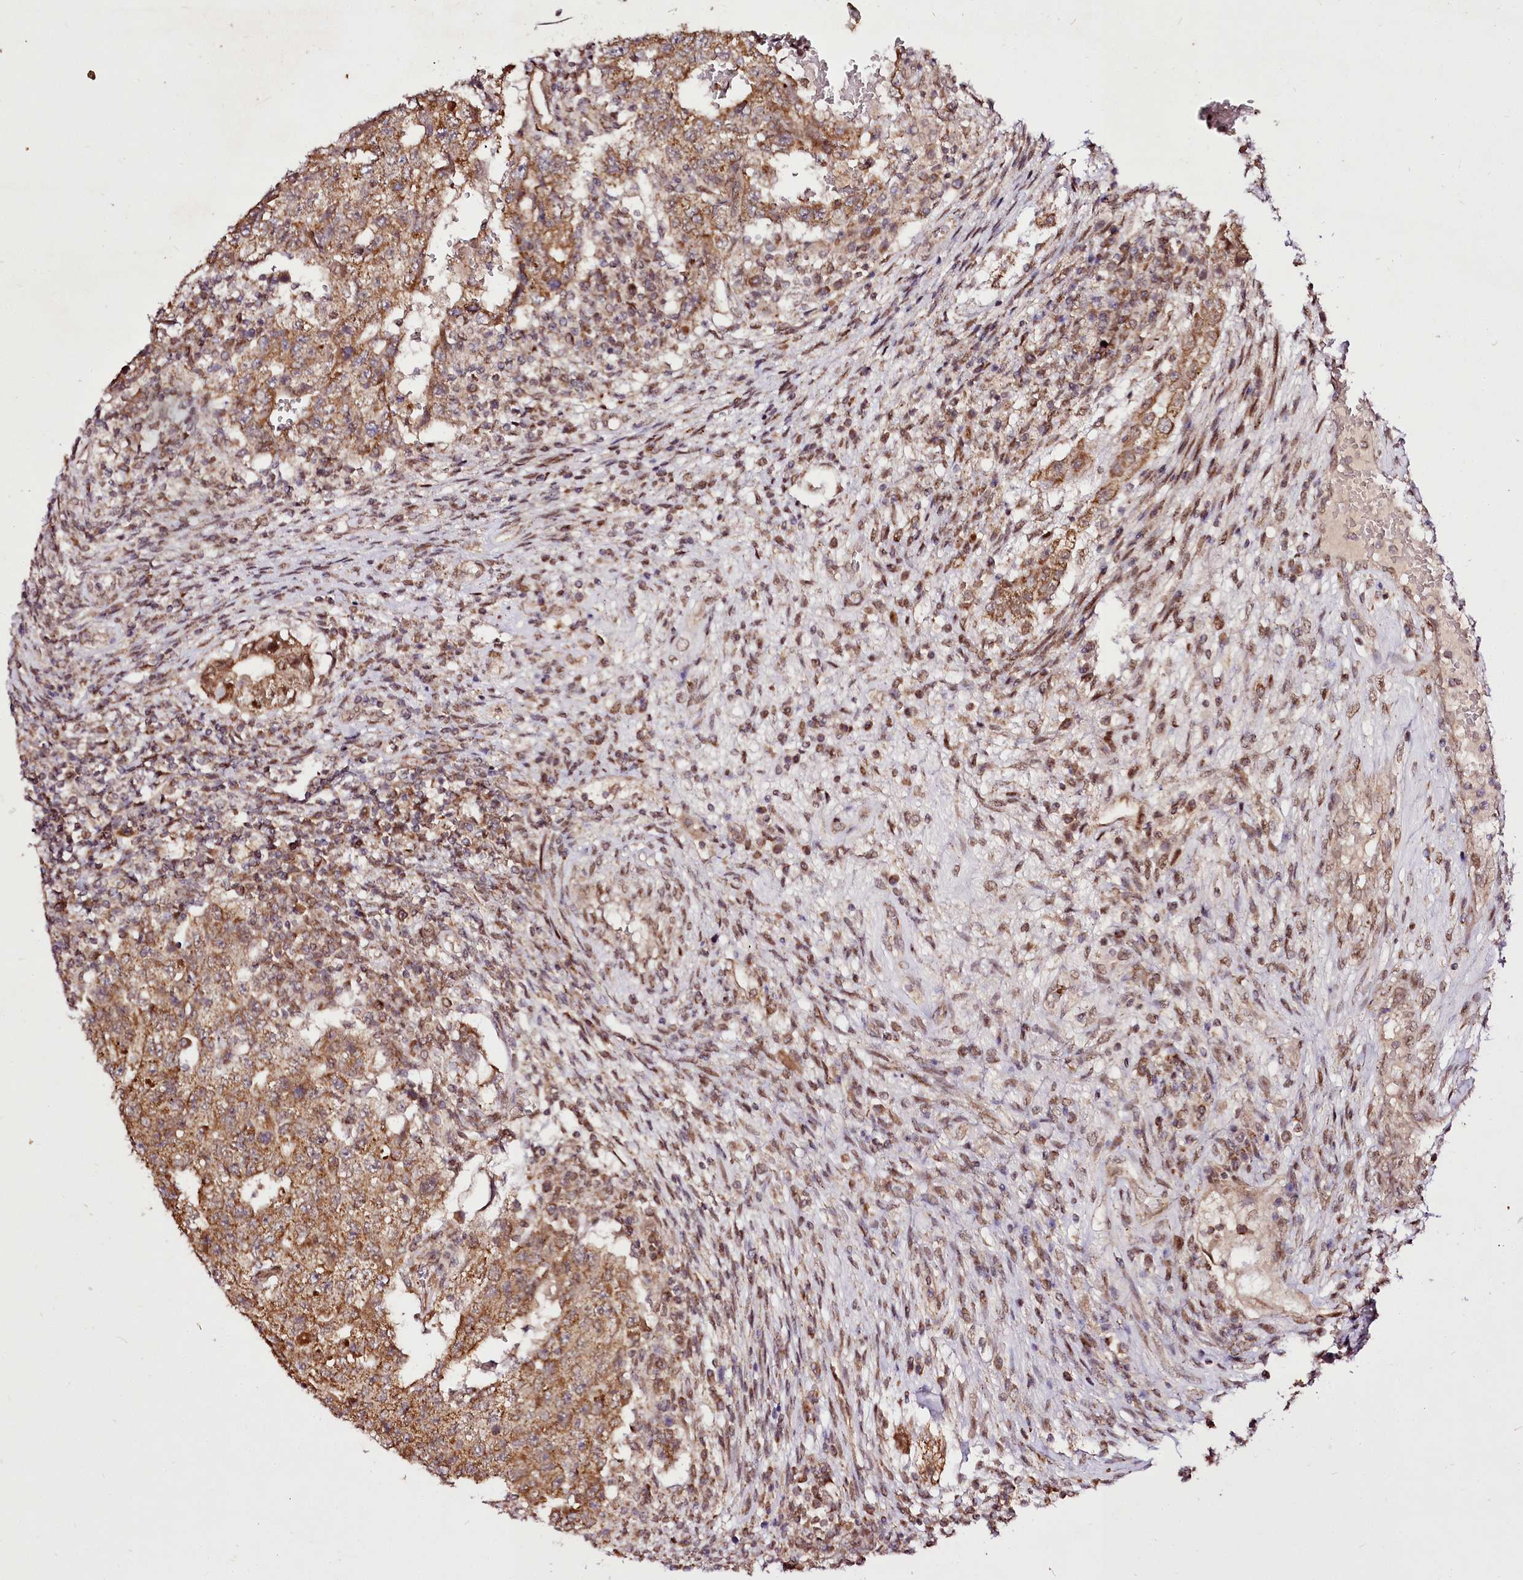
{"staining": {"intensity": "moderate", "quantity": ">75%", "location": "cytoplasmic/membranous"}, "tissue": "testis cancer", "cell_type": "Tumor cells", "image_type": "cancer", "snomed": [{"axis": "morphology", "description": "Carcinoma, Embryonal, NOS"}, {"axis": "topography", "description": "Testis"}], "caption": "This histopathology image shows testis cancer stained with immunohistochemistry to label a protein in brown. The cytoplasmic/membranous of tumor cells show moderate positivity for the protein. Nuclei are counter-stained blue.", "gene": "EDIL3", "patient": {"sex": "male", "age": 26}}